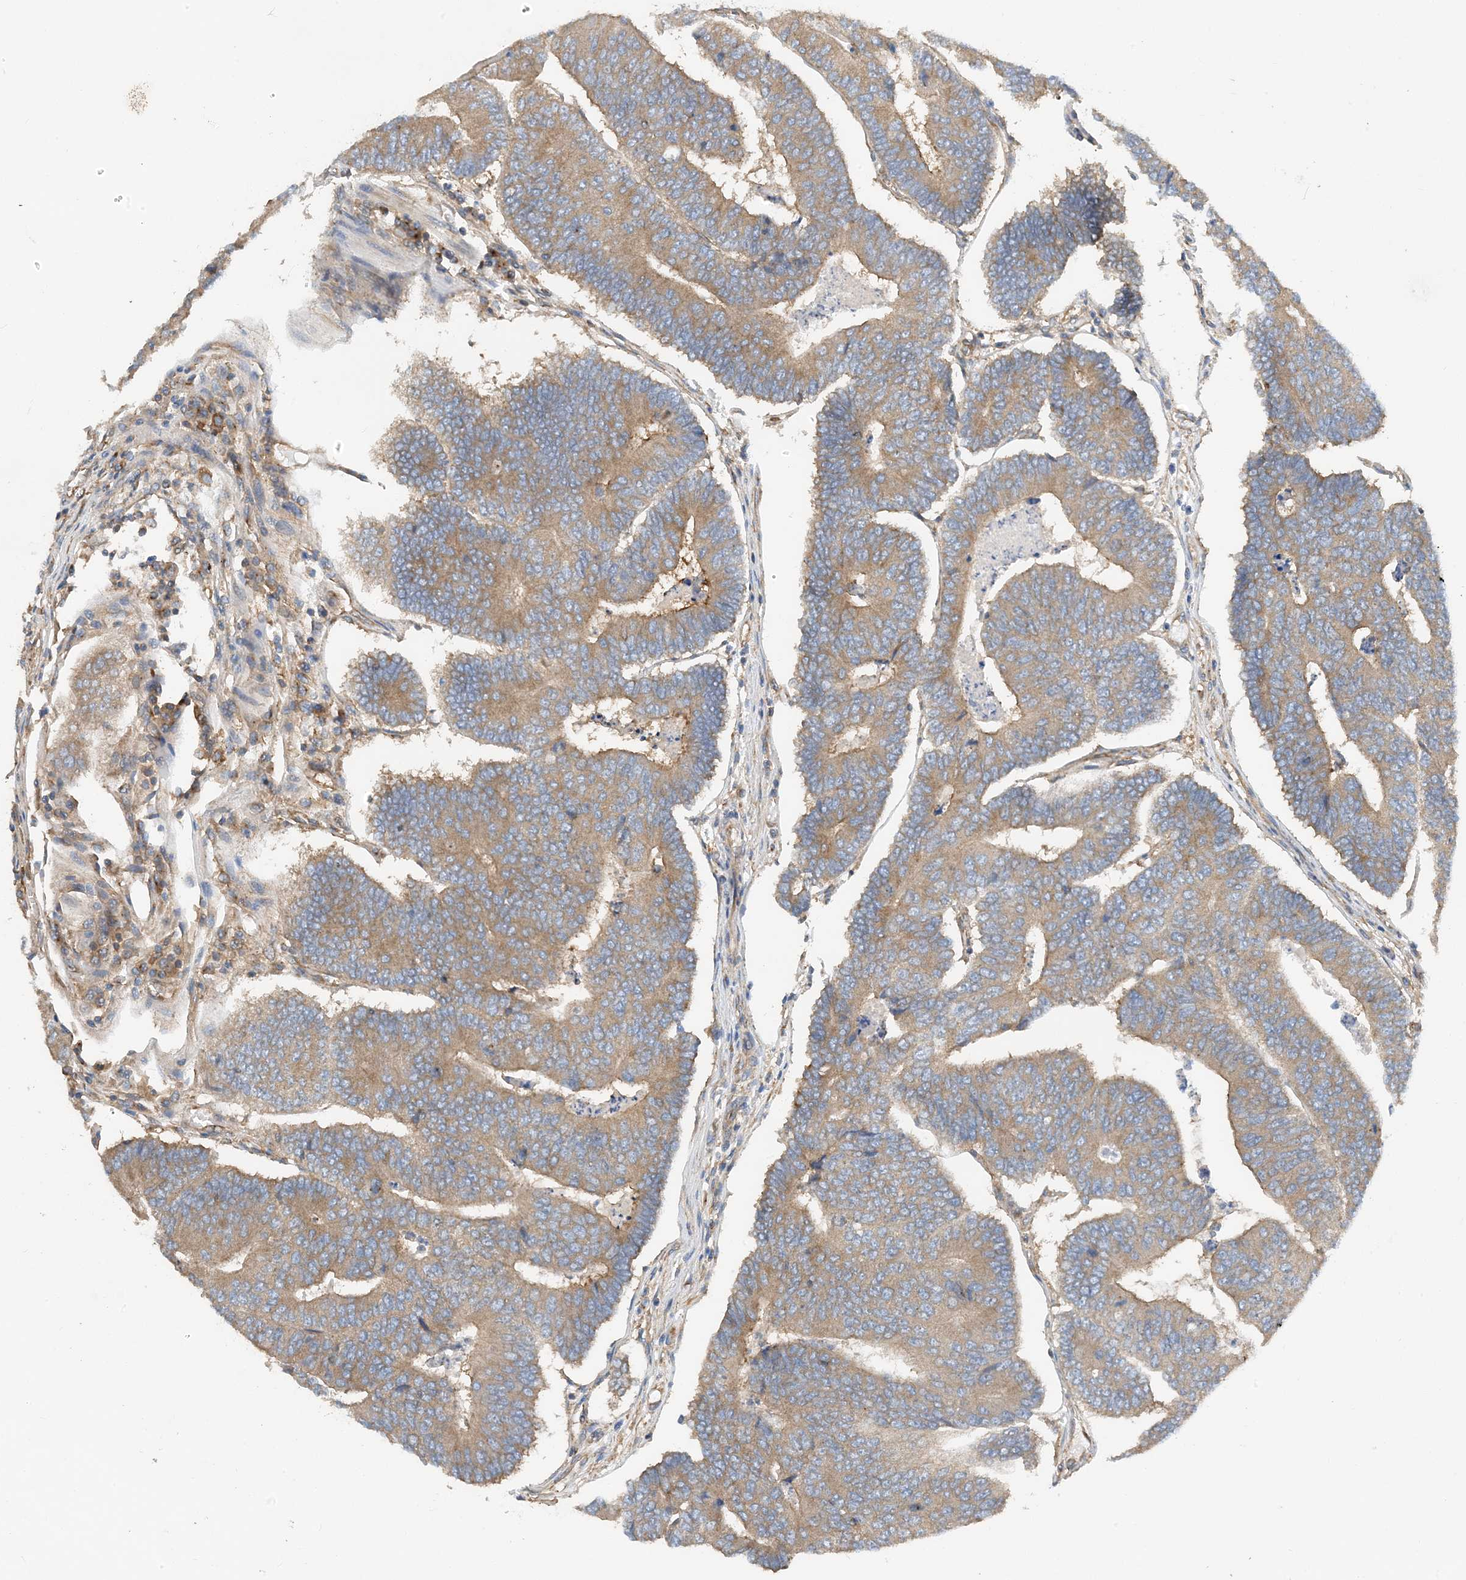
{"staining": {"intensity": "moderate", "quantity": ">75%", "location": "cytoplasmic/membranous"}, "tissue": "colorectal cancer", "cell_type": "Tumor cells", "image_type": "cancer", "snomed": [{"axis": "morphology", "description": "Adenocarcinoma, NOS"}, {"axis": "topography", "description": "Colon"}], "caption": "A brown stain shows moderate cytoplasmic/membranous staining of a protein in human colorectal adenocarcinoma tumor cells.", "gene": "SIDT1", "patient": {"sex": "female", "age": 67}}